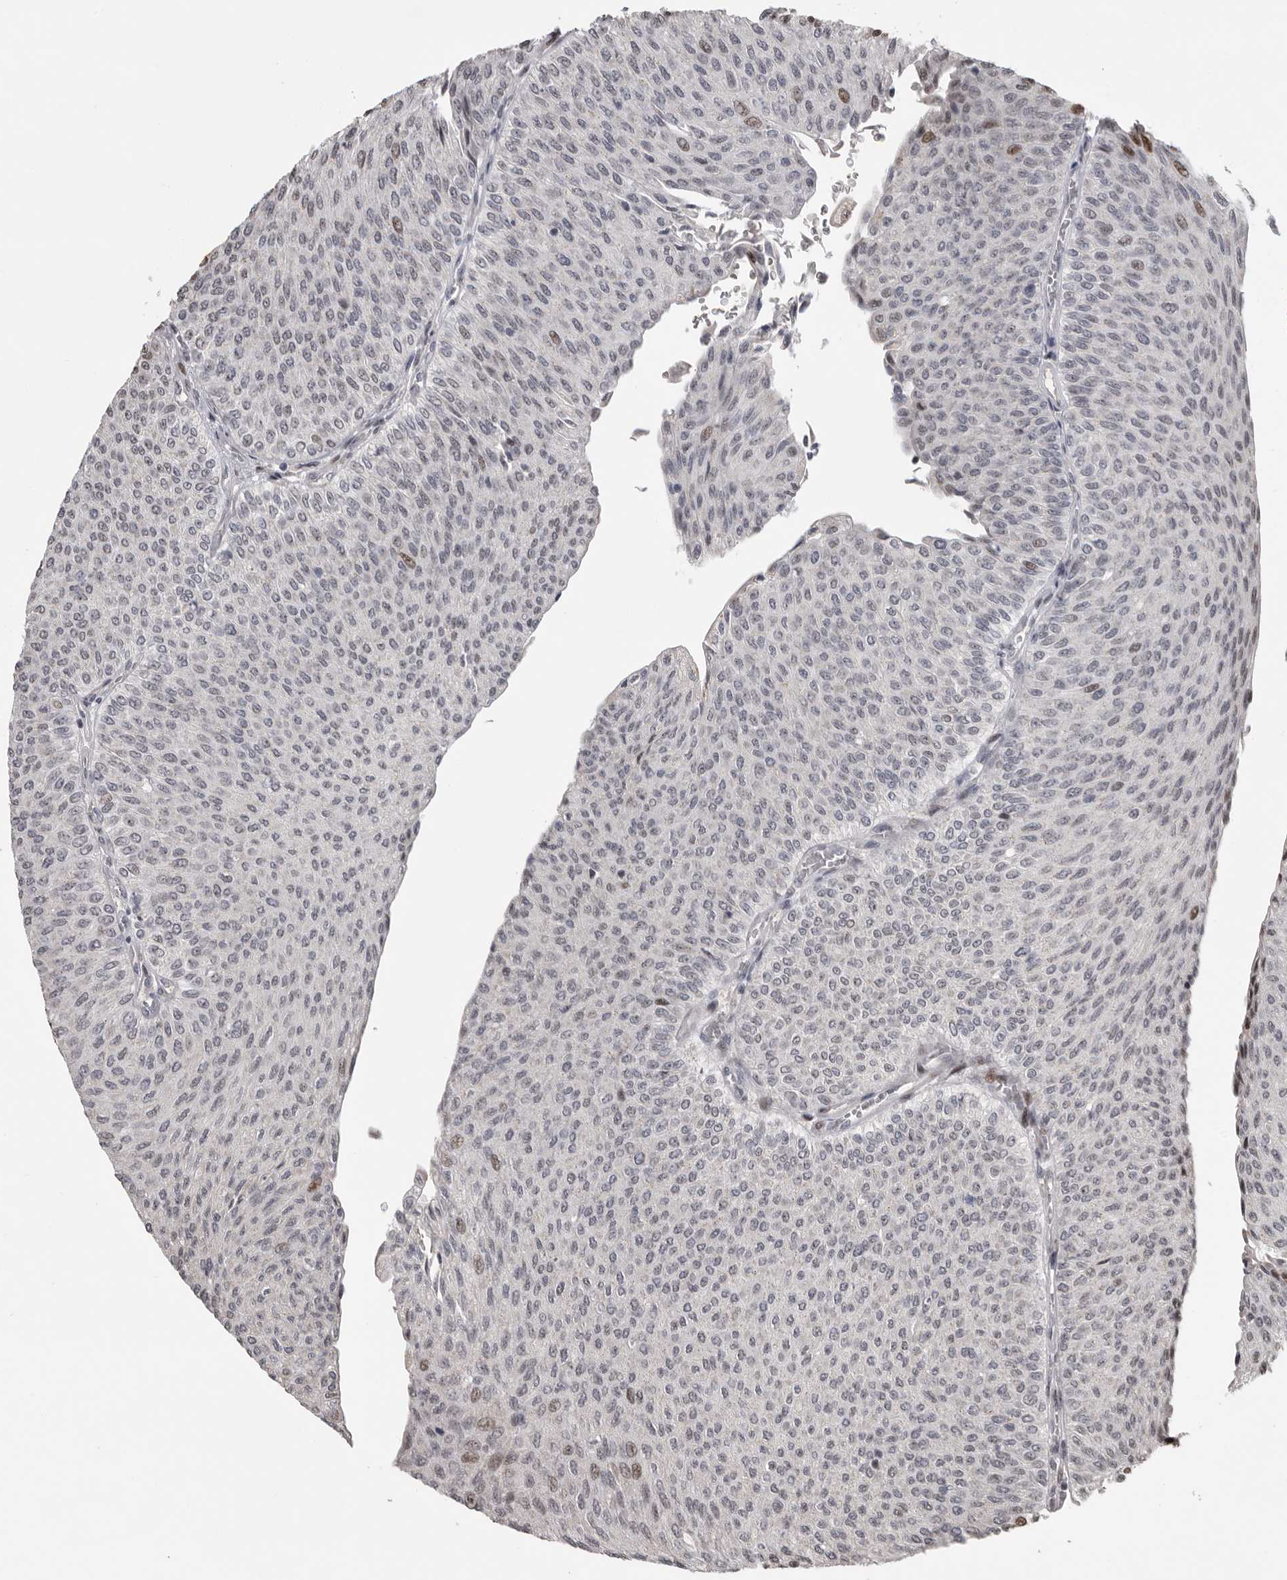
{"staining": {"intensity": "moderate", "quantity": "<25%", "location": "nuclear"}, "tissue": "urothelial cancer", "cell_type": "Tumor cells", "image_type": "cancer", "snomed": [{"axis": "morphology", "description": "Urothelial carcinoma, Low grade"}, {"axis": "topography", "description": "Urinary bladder"}], "caption": "Urothelial carcinoma (low-grade) stained with a protein marker reveals moderate staining in tumor cells.", "gene": "PCMTD1", "patient": {"sex": "male", "age": 78}}